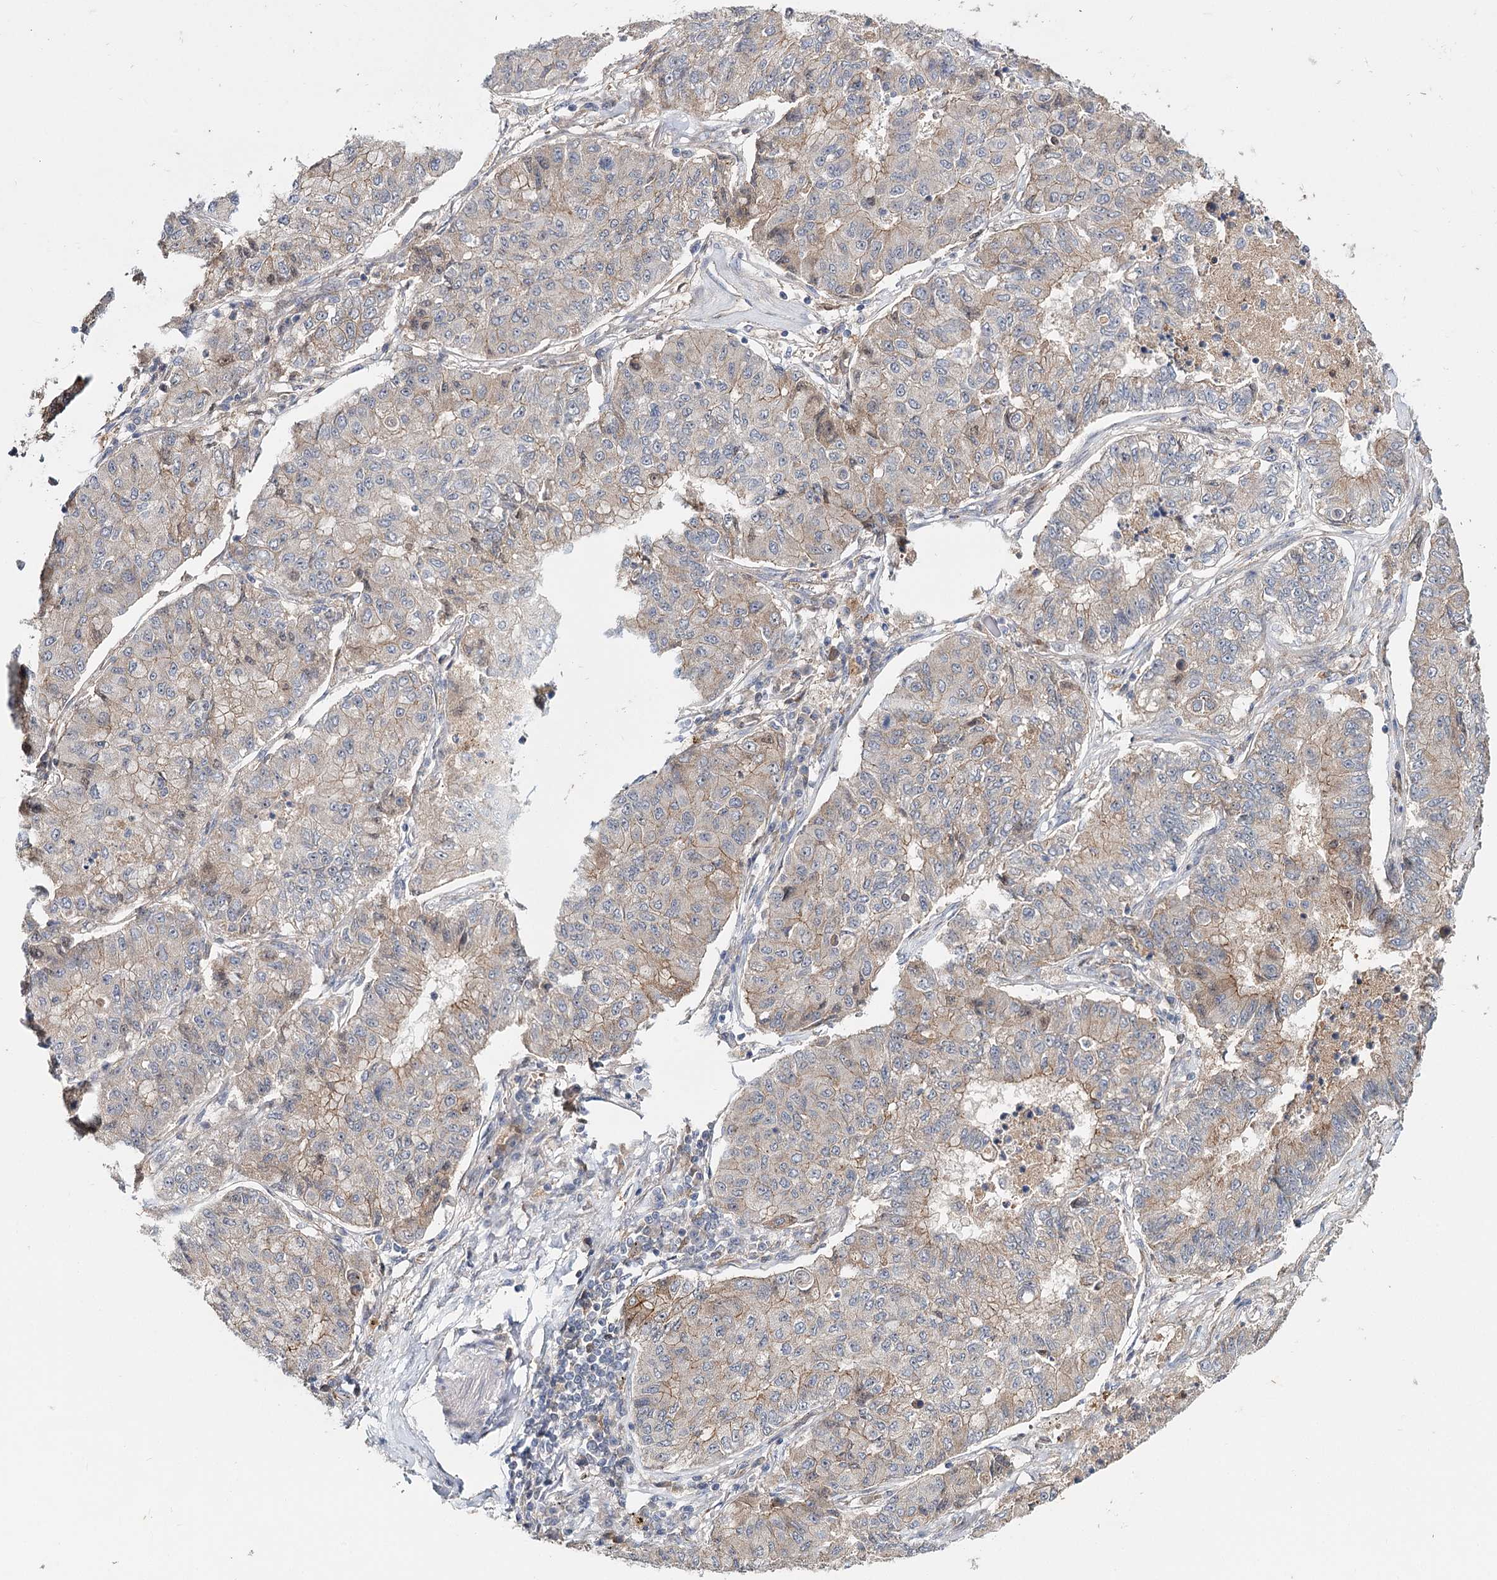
{"staining": {"intensity": "weak", "quantity": "<25%", "location": "cytoplasmic/membranous"}, "tissue": "lung cancer", "cell_type": "Tumor cells", "image_type": "cancer", "snomed": [{"axis": "morphology", "description": "Squamous cell carcinoma, NOS"}, {"axis": "topography", "description": "Lung"}], "caption": "Immunohistochemistry (IHC) histopathology image of lung cancer (squamous cell carcinoma) stained for a protein (brown), which displays no positivity in tumor cells.", "gene": "PKP4", "patient": {"sex": "male", "age": 74}}